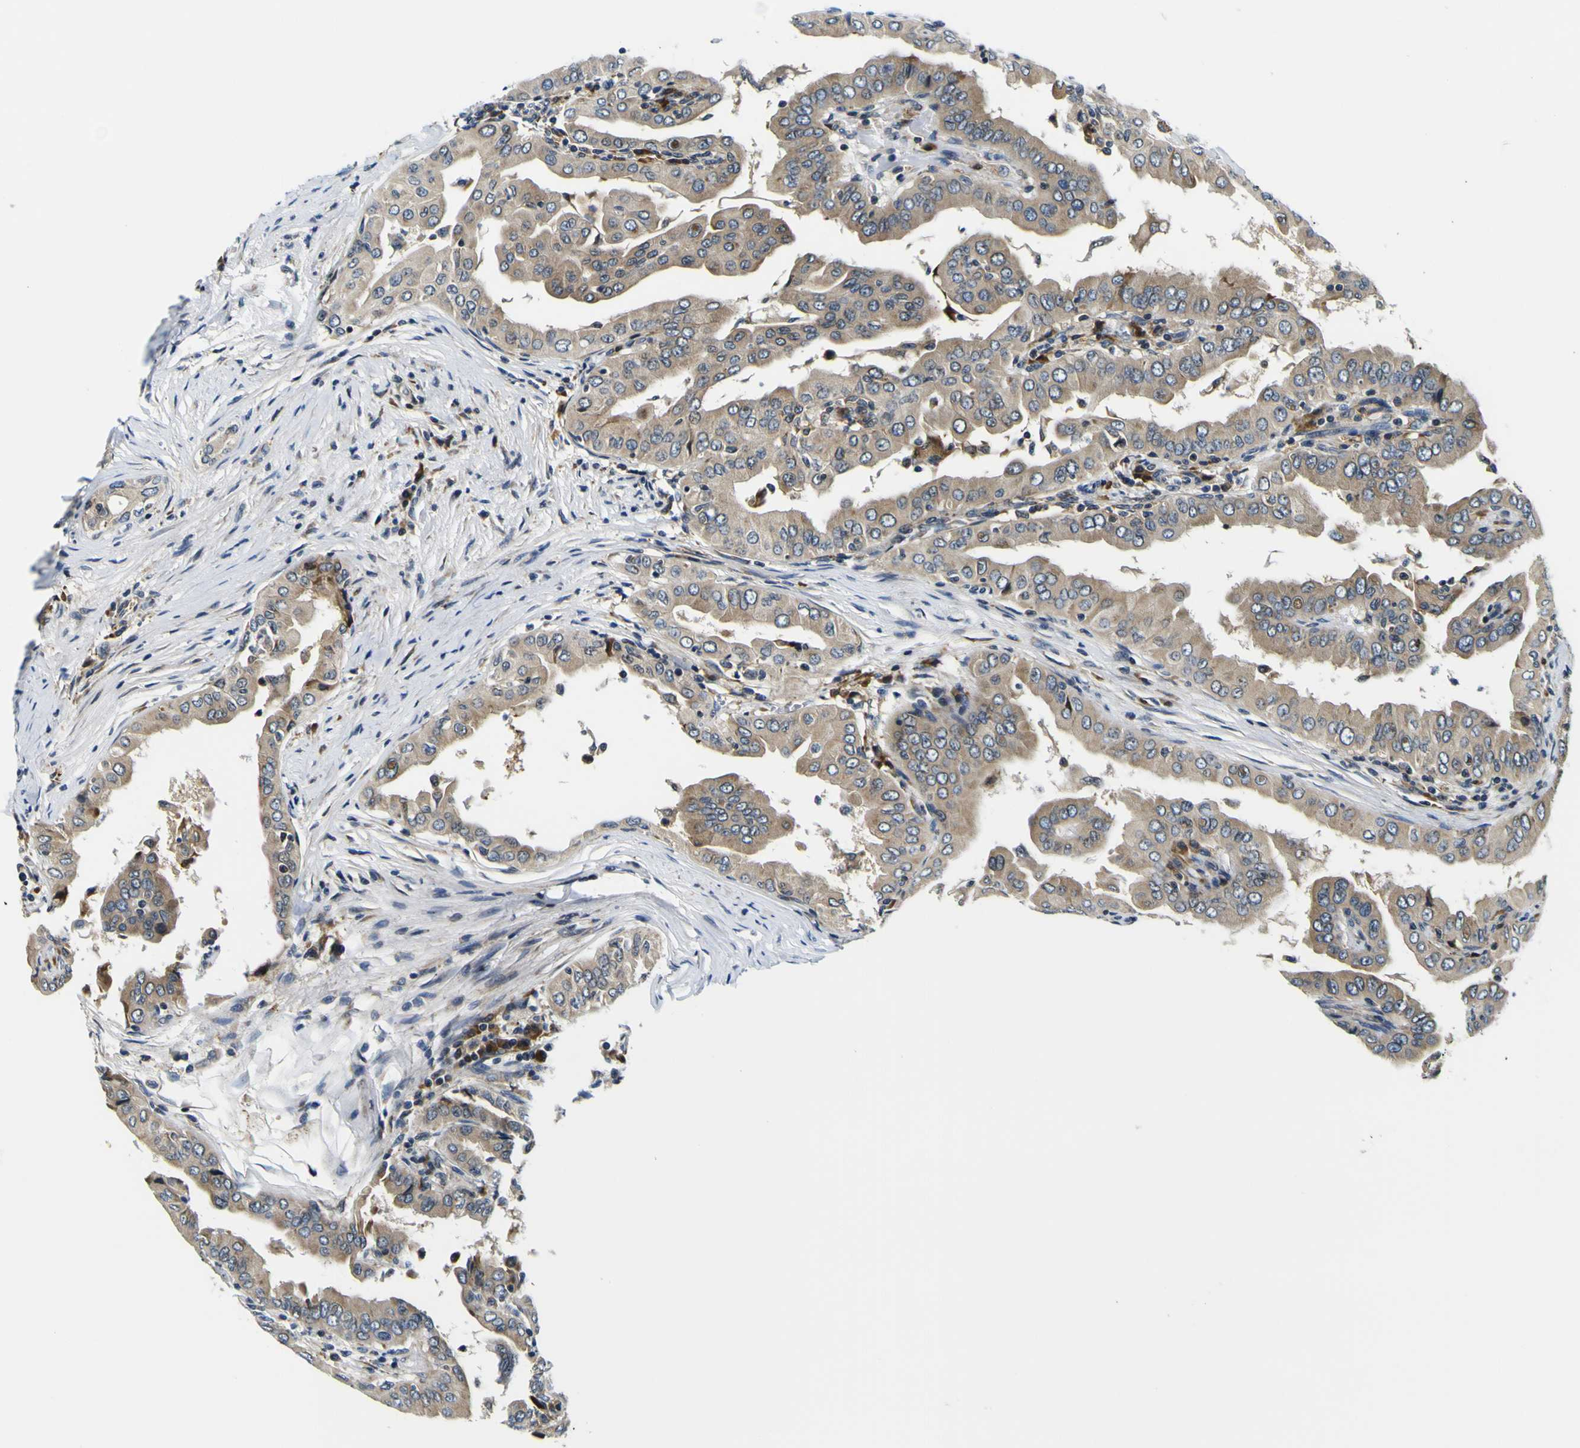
{"staining": {"intensity": "weak", "quantity": ">75%", "location": "cytoplasmic/membranous"}, "tissue": "thyroid cancer", "cell_type": "Tumor cells", "image_type": "cancer", "snomed": [{"axis": "morphology", "description": "Papillary adenocarcinoma, NOS"}, {"axis": "topography", "description": "Thyroid gland"}], "caption": "Immunohistochemistry (IHC) (DAB (3,3'-diaminobenzidine)) staining of papillary adenocarcinoma (thyroid) reveals weak cytoplasmic/membranous protein positivity in about >75% of tumor cells. (DAB IHC with brightfield microscopy, high magnification).", "gene": "NLRP3", "patient": {"sex": "male", "age": 33}}